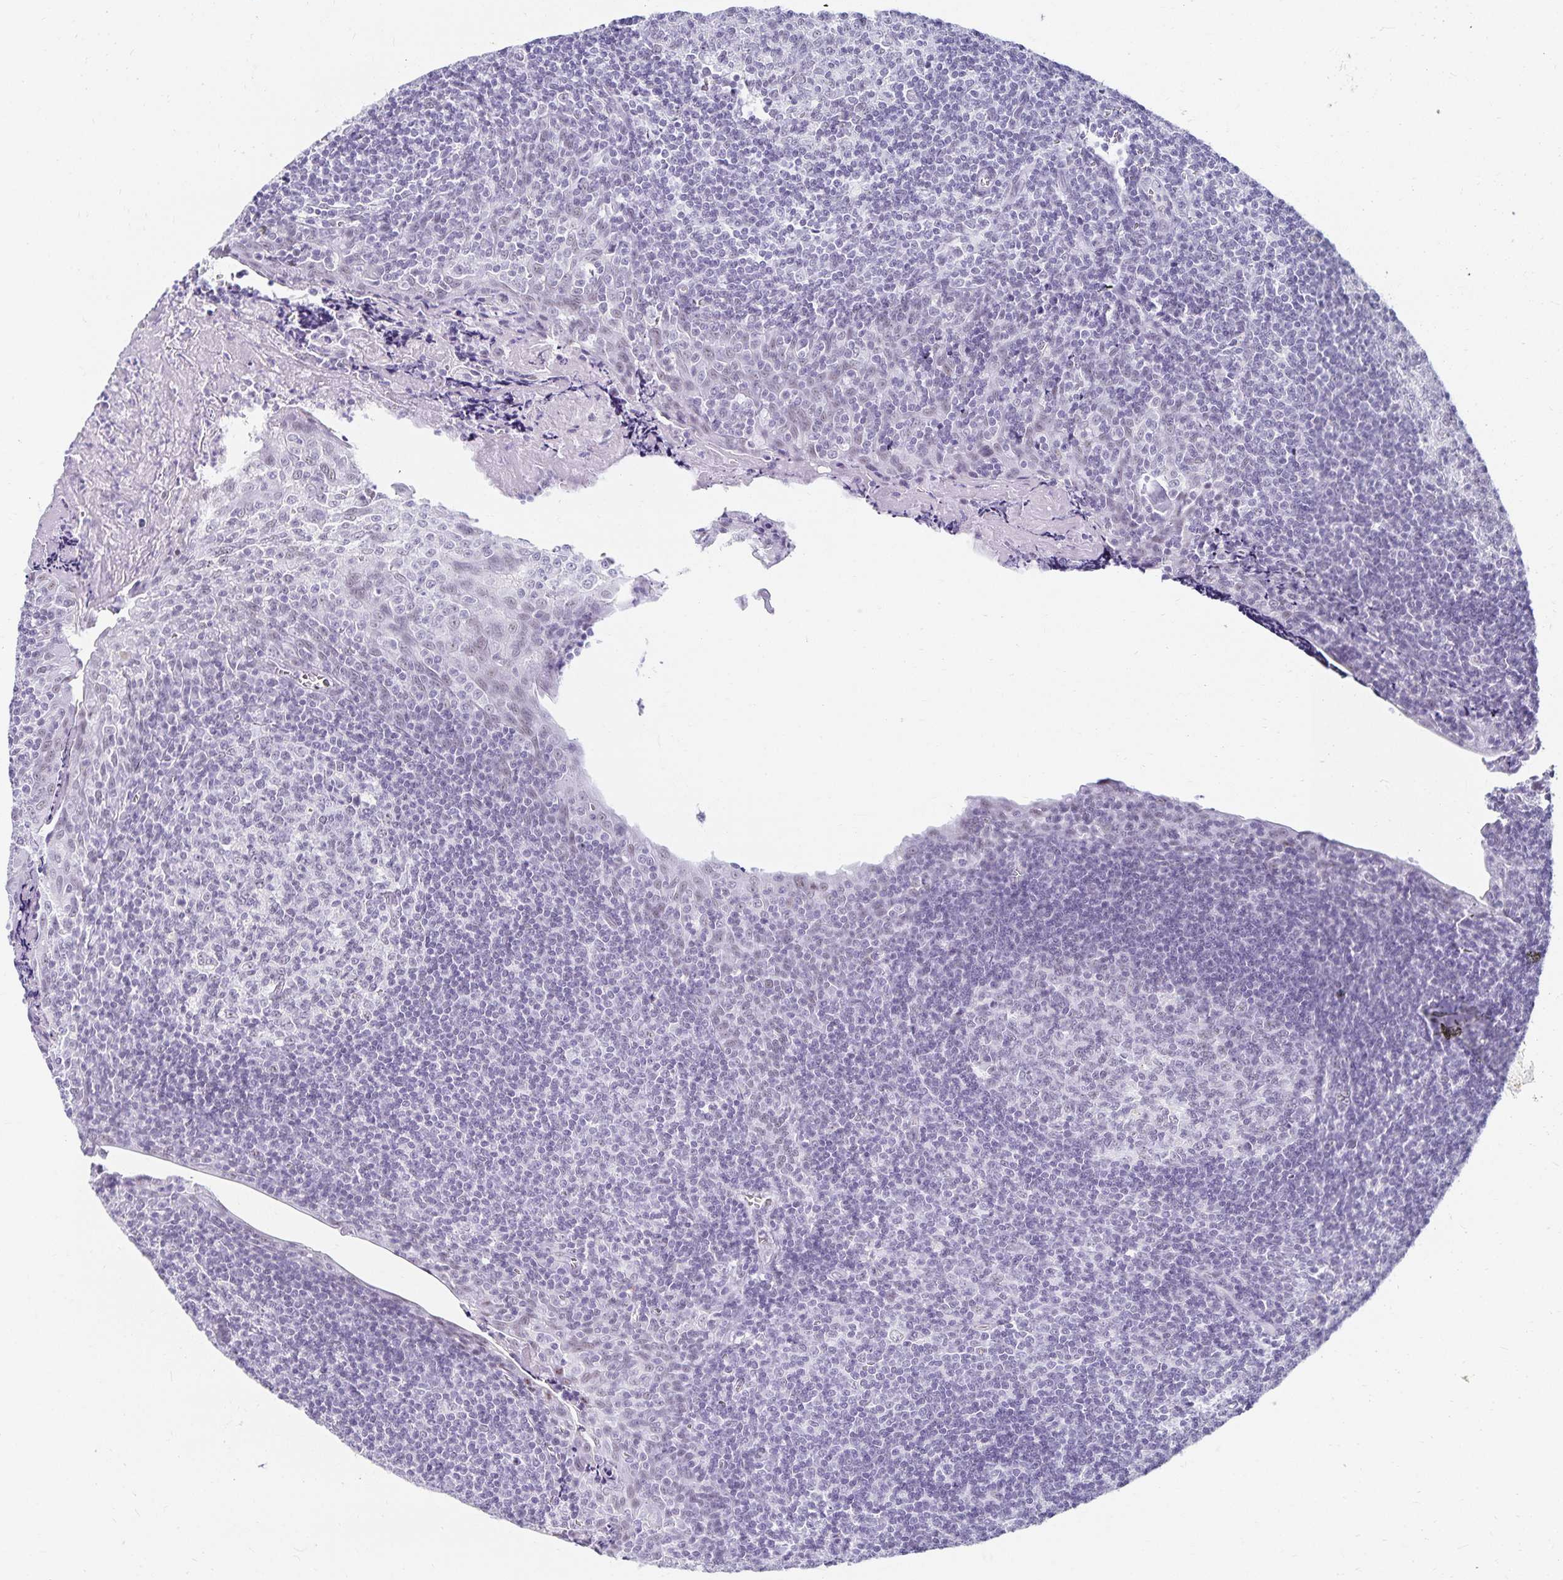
{"staining": {"intensity": "negative", "quantity": "none", "location": "none"}, "tissue": "tonsil", "cell_type": "Germinal center cells", "image_type": "normal", "snomed": [{"axis": "morphology", "description": "Normal tissue, NOS"}, {"axis": "morphology", "description": "Inflammation, NOS"}, {"axis": "topography", "description": "Tonsil"}], "caption": "DAB immunohistochemical staining of benign tonsil exhibits no significant staining in germinal center cells. (Stains: DAB immunohistochemistry with hematoxylin counter stain, Microscopy: brightfield microscopy at high magnification).", "gene": "C20orf85", "patient": {"sex": "female", "age": 31}}